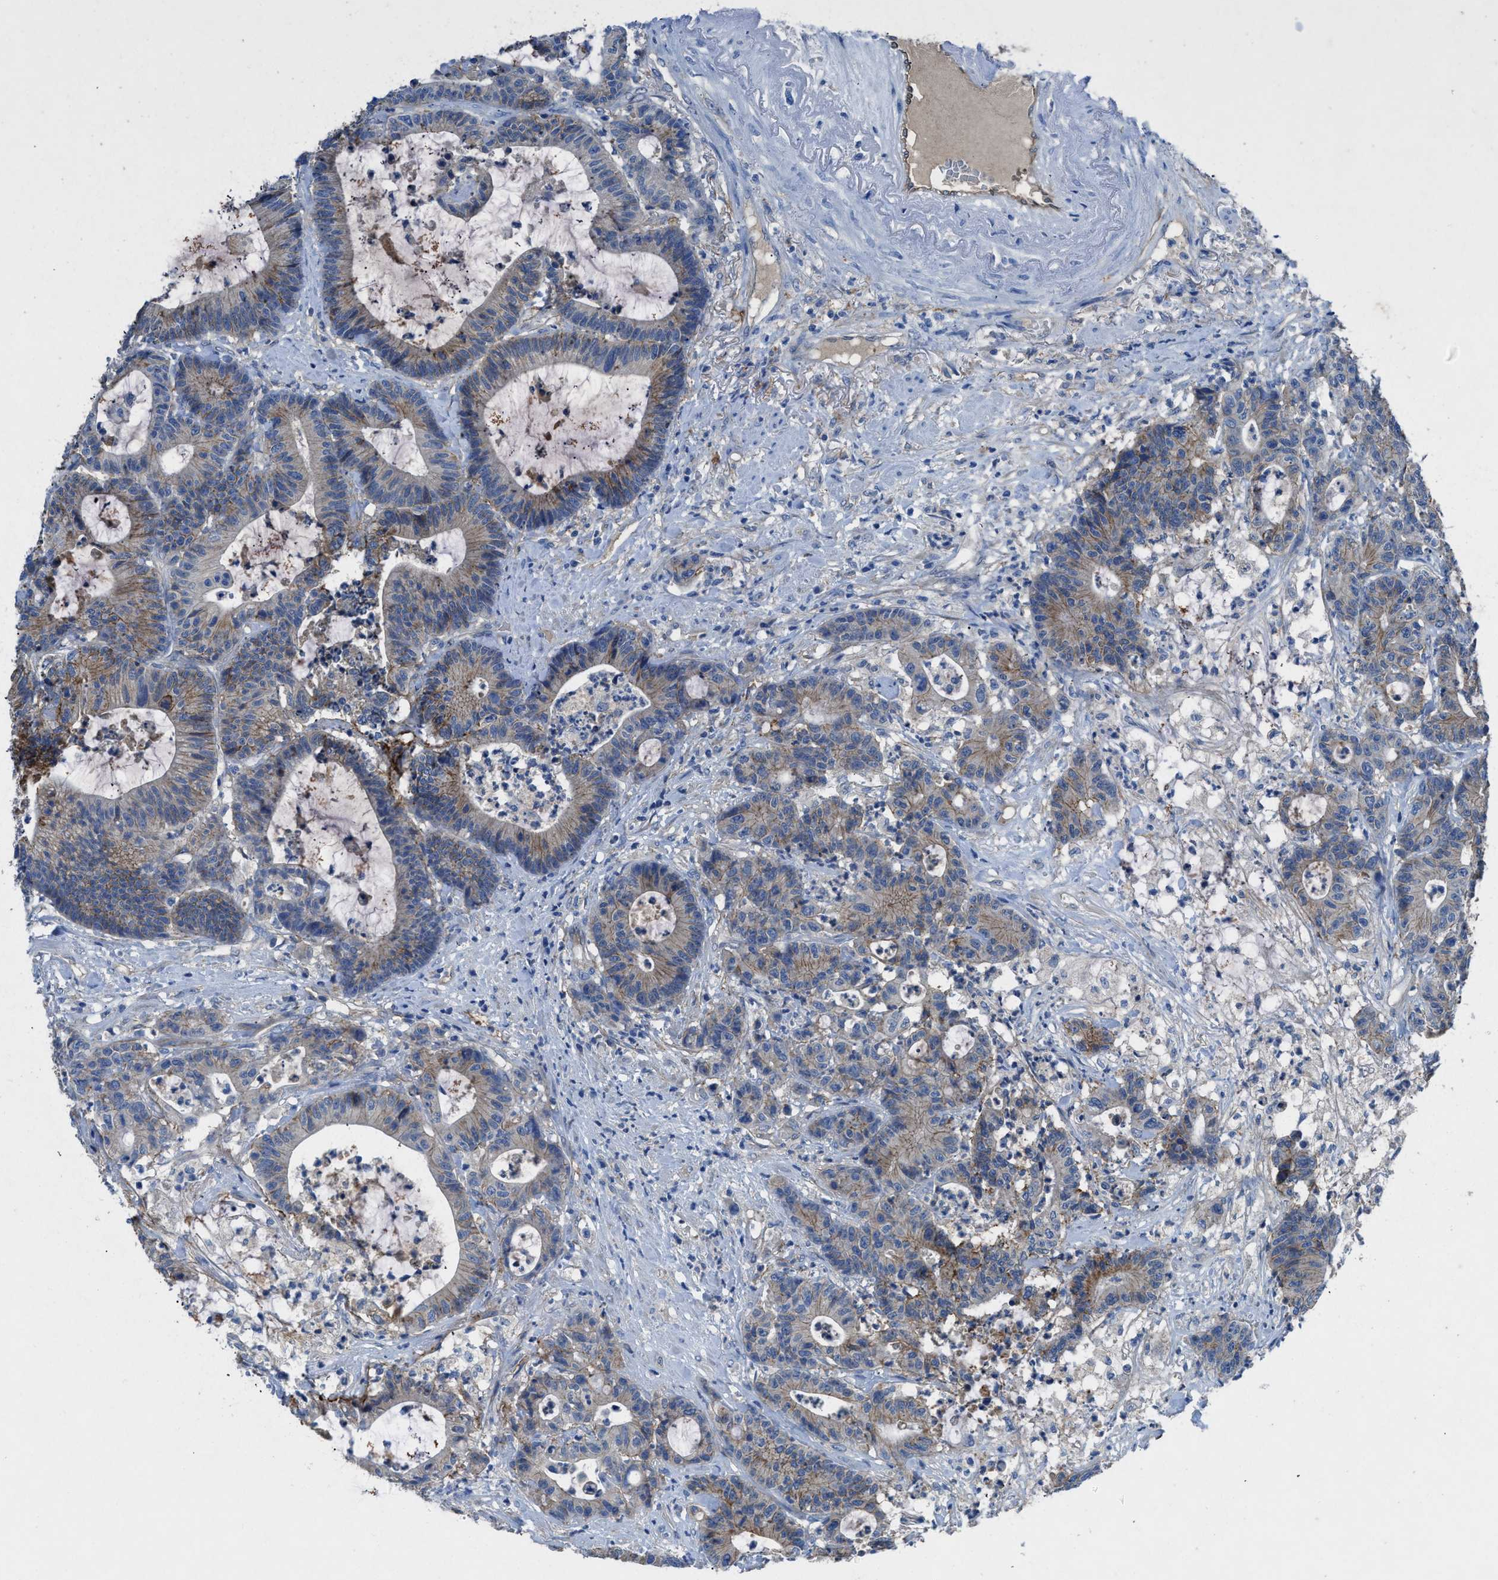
{"staining": {"intensity": "moderate", "quantity": "25%-75%", "location": "cytoplasmic/membranous"}, "tissue": "colorectal cancer", "cell_type": "Tumor cells", "image_type": "cancer", "snomed": [{"axis": "morphology", "description": "Adenocarcinoma, NOS"}, {"axis": "topography", "description": "Colon"}], "caption": "Moderate cytoplasmic/membranous protein staining is seen in about 25%-75% of tumor cells in adenocarcinoma (colorectal).", "gene": "PTGFRN", "patient": {"sex": "female", "age": 84}}